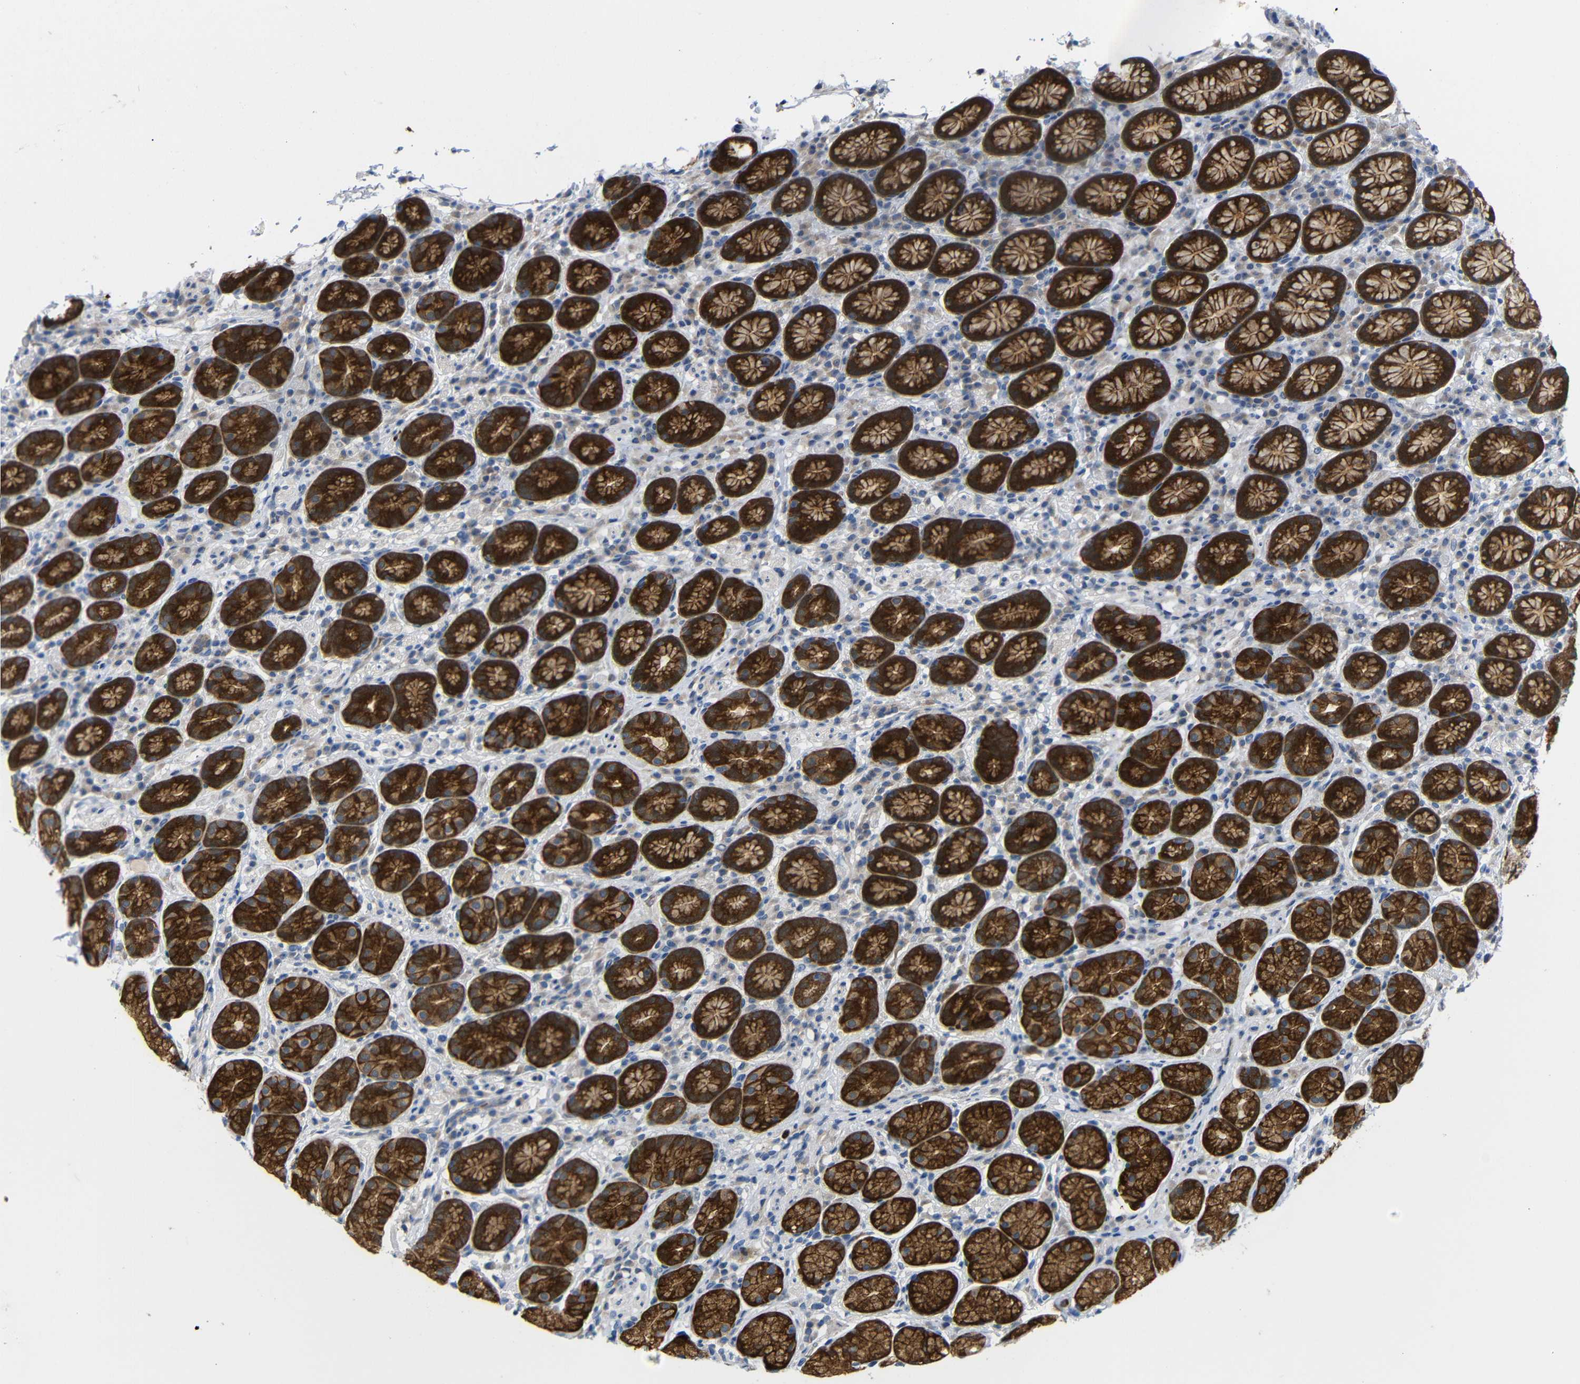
{"staining": {"intensity": "strong", "quantity": ">75%", "location": "cytoplasmic/membranous"}, "tissue": "stomach", "cell_type": "Glandular cells", "image_type": "normal", "snomed": [{"axis": "morphology", "description": "Normal tissue, NOS"}, {"axis": "topography", "description": "Stomach, lower"}], "caption": "Protein expression by IHC reveals strong cytoplasmic/membranous expression in about >75% of glandular cells in benign stomach.", "gene": "TBC1D32", "patient": {"sex": "male", "age": 52}}